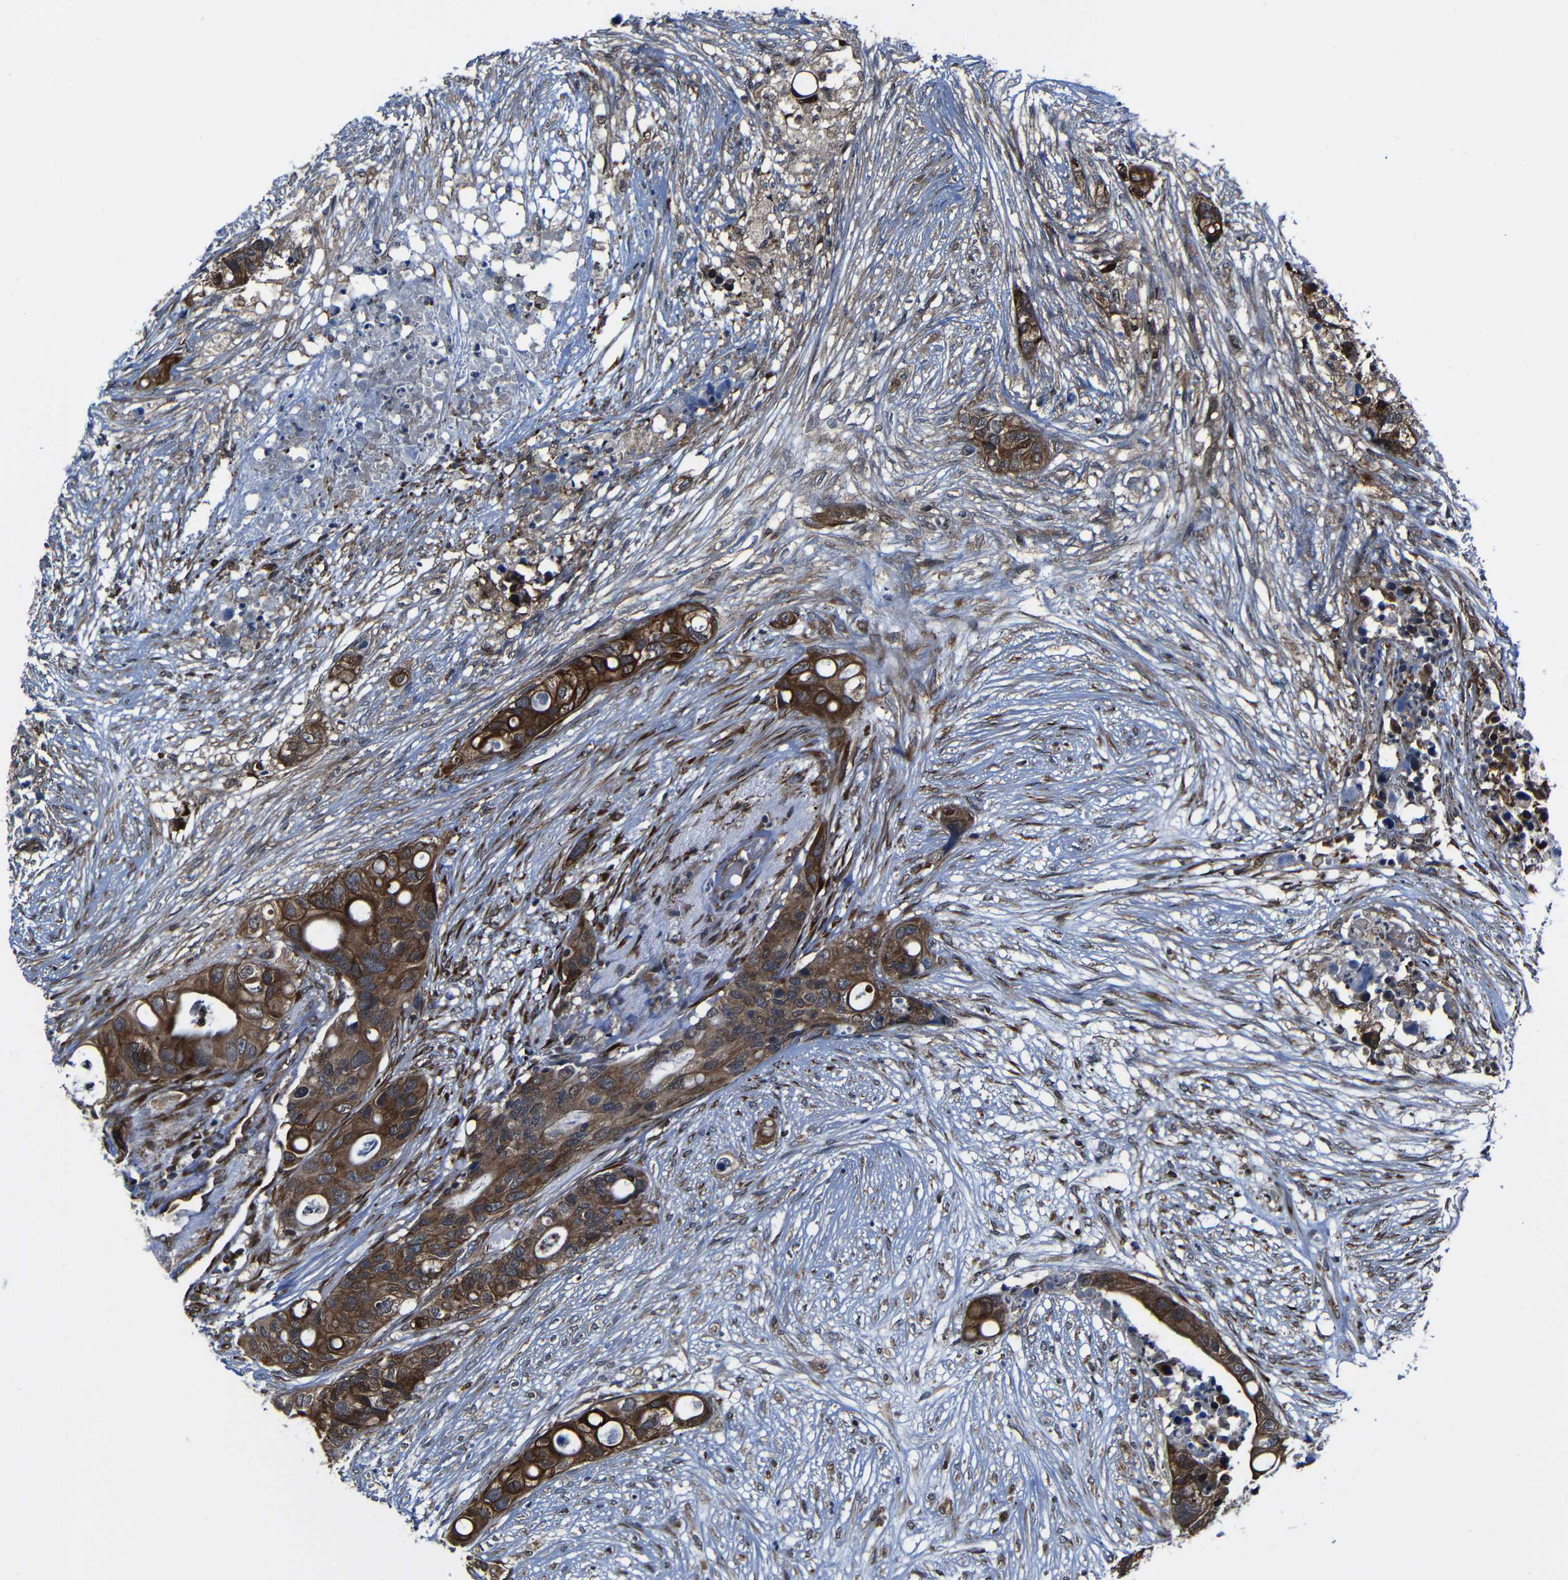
{"staining": {"intensity": "strong", "quantity": ">75%", "location": "cytoplasmic/membranous"}, "tissue": "colorectal cancer", "cell_type": "Tumor cells", "image_type": "cancer", "snomed": [{"axis": "morphology", "description": "Adenocarcinoma, NOS"}, {"axis": "topography", "description": "Colon"}], "caption": "A micrograph showing strong cytoplasmic/membranous positivity in about >75% of tumor cells in colorectal adenocarcinoma, as visualized by brown immunohistochemical staining.", "gene": "KIAA0513", "patient": {"sex": "female", "age": 57}}